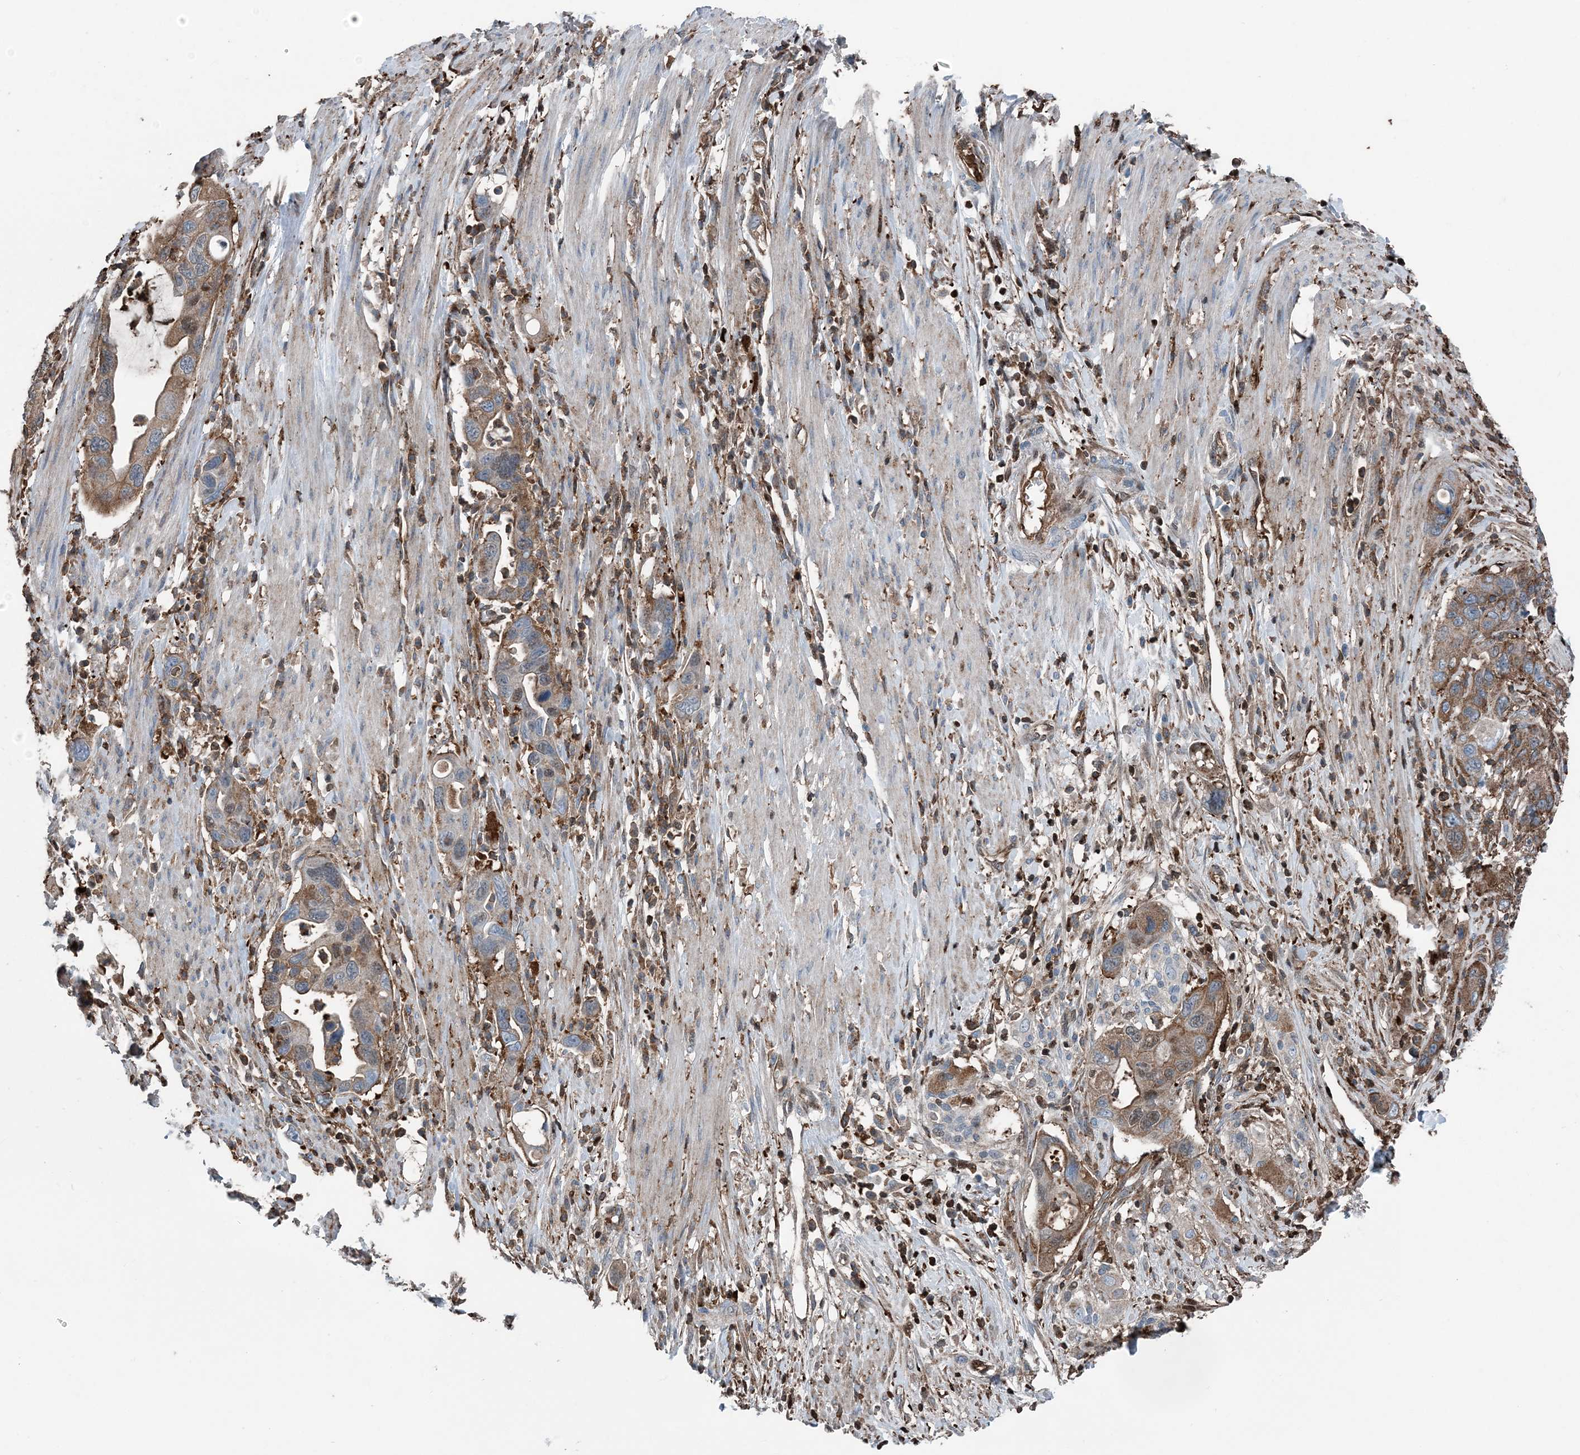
{"staining": {"intensity": "moderate", "quantity": ">75%", "location": "cytoplasmic/membranous"}, "tissue": "pancreatic cancer", "cell_type": "Tumor cells", "image_type": "cancer", "snomed": [{"axis": "morphology", "description": "Adenocarcinoma, NOS"}, {"axis": "topography", "description": "Pancreas"}], "caption": "Immunohistochemistry (DAB) staining of human pancreatic cancer demonstrates moderate cytoplasmic/membranous protein positivity in approximately >75% of tumor cells.", "gene": "CFL1", "patient": {"sex": "female", "age": 71}}